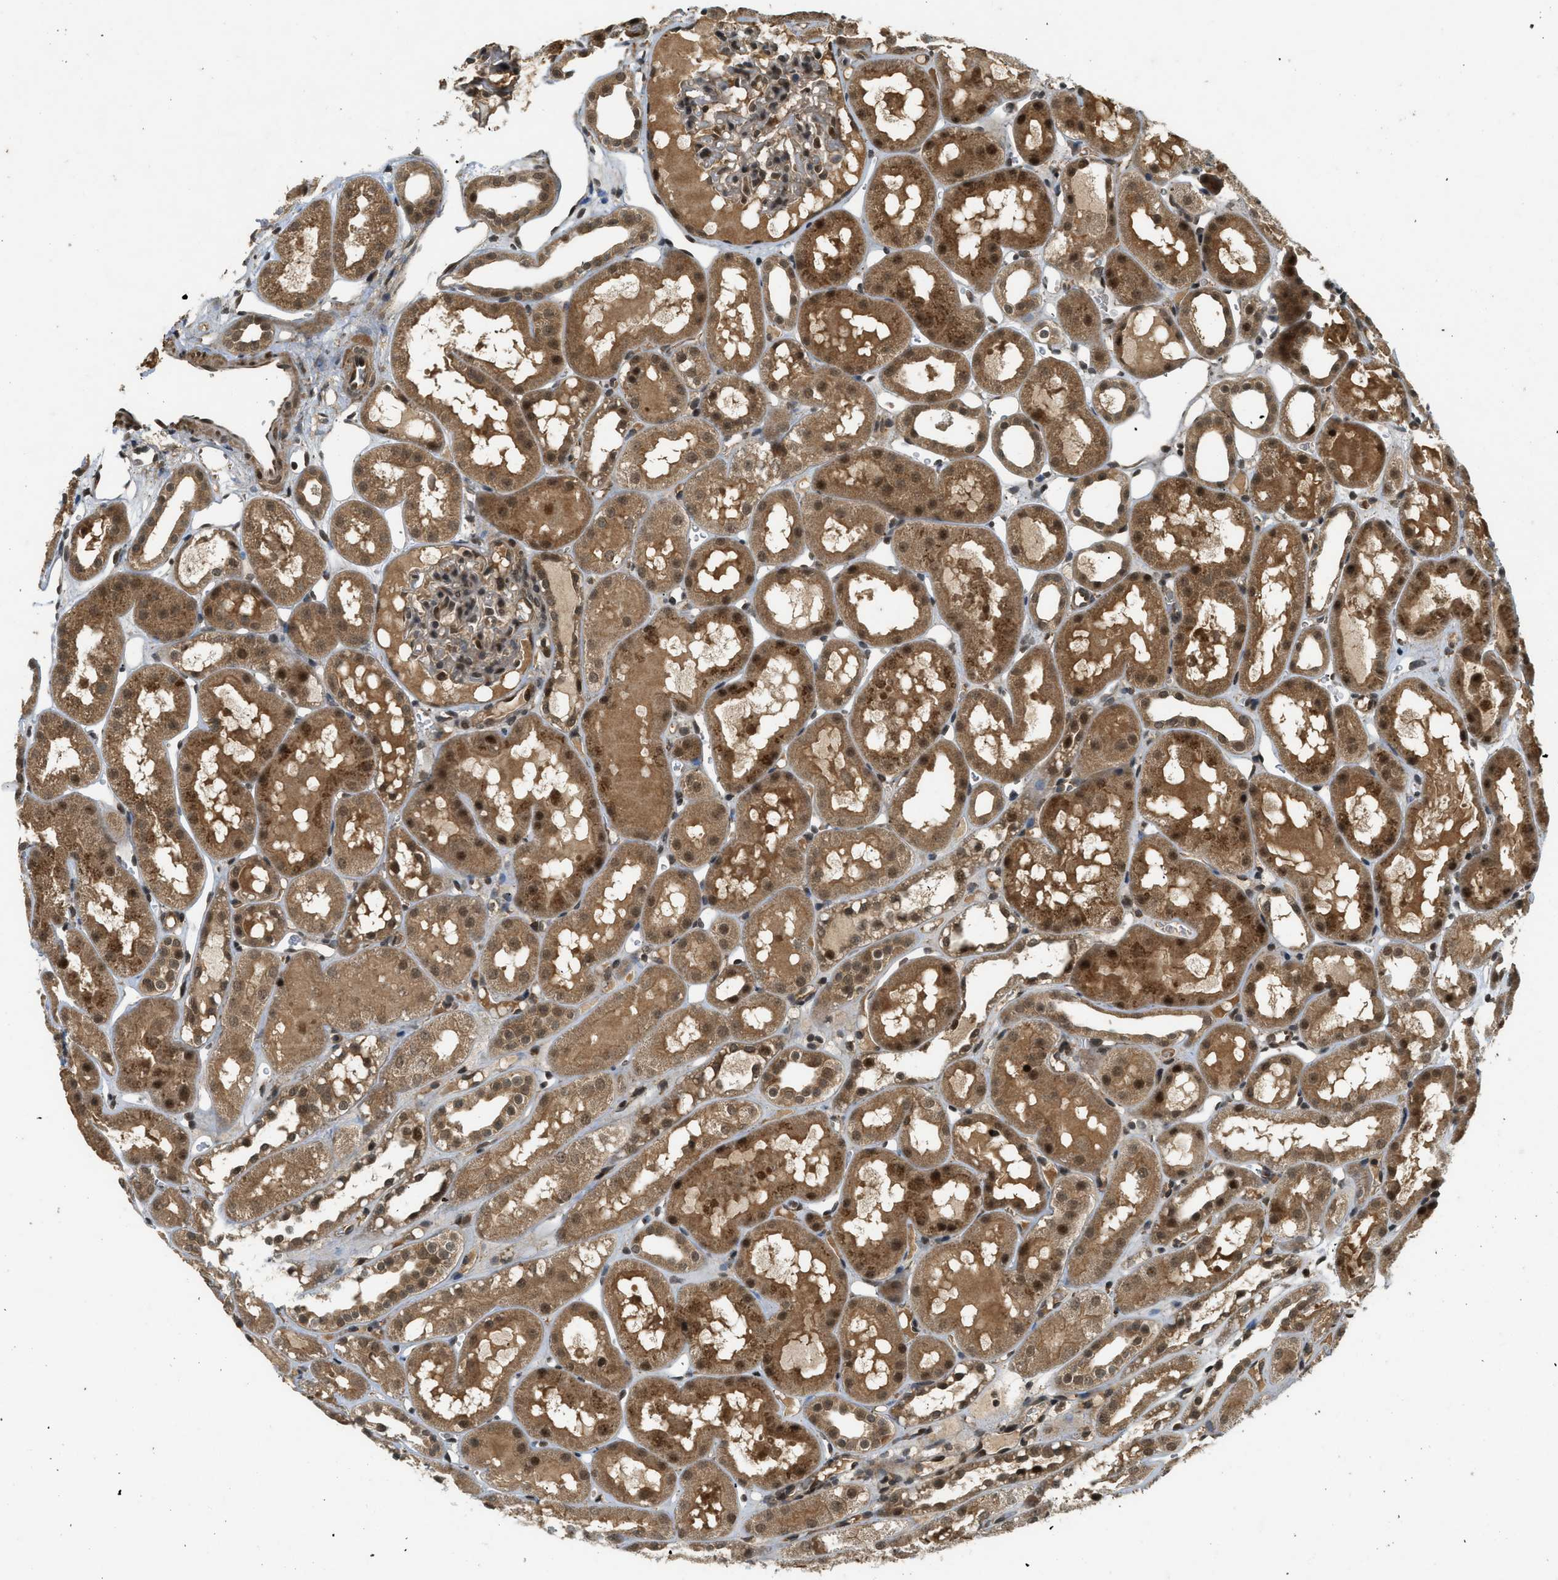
{"staining": {"intensity": "moderate", "quantity": "25%-75%", "location": "cytoplasmic/membranous,nuclear"}, "tissue": "kidney", "cell_type": "Cells in glomeruli", "image_type": "normal", "snomed": [{"axis": "morphology", "description": "Normal tissue, NOS"}, {"axis": "topography", "description": "Kidney"}, {"axis": "topography", "description": "Urinary bladder"}], "caption": "IHC (DAB (3,3'-diaminobenzidine)) staining of benign kidney reveals moderate cytoplasmic/membranous,nuclear protein positivity in approximately 25%-75% of cells in glomeruli.", "gene": "EIF2AK3", "patient": {"sex": "male", "age": 16}}